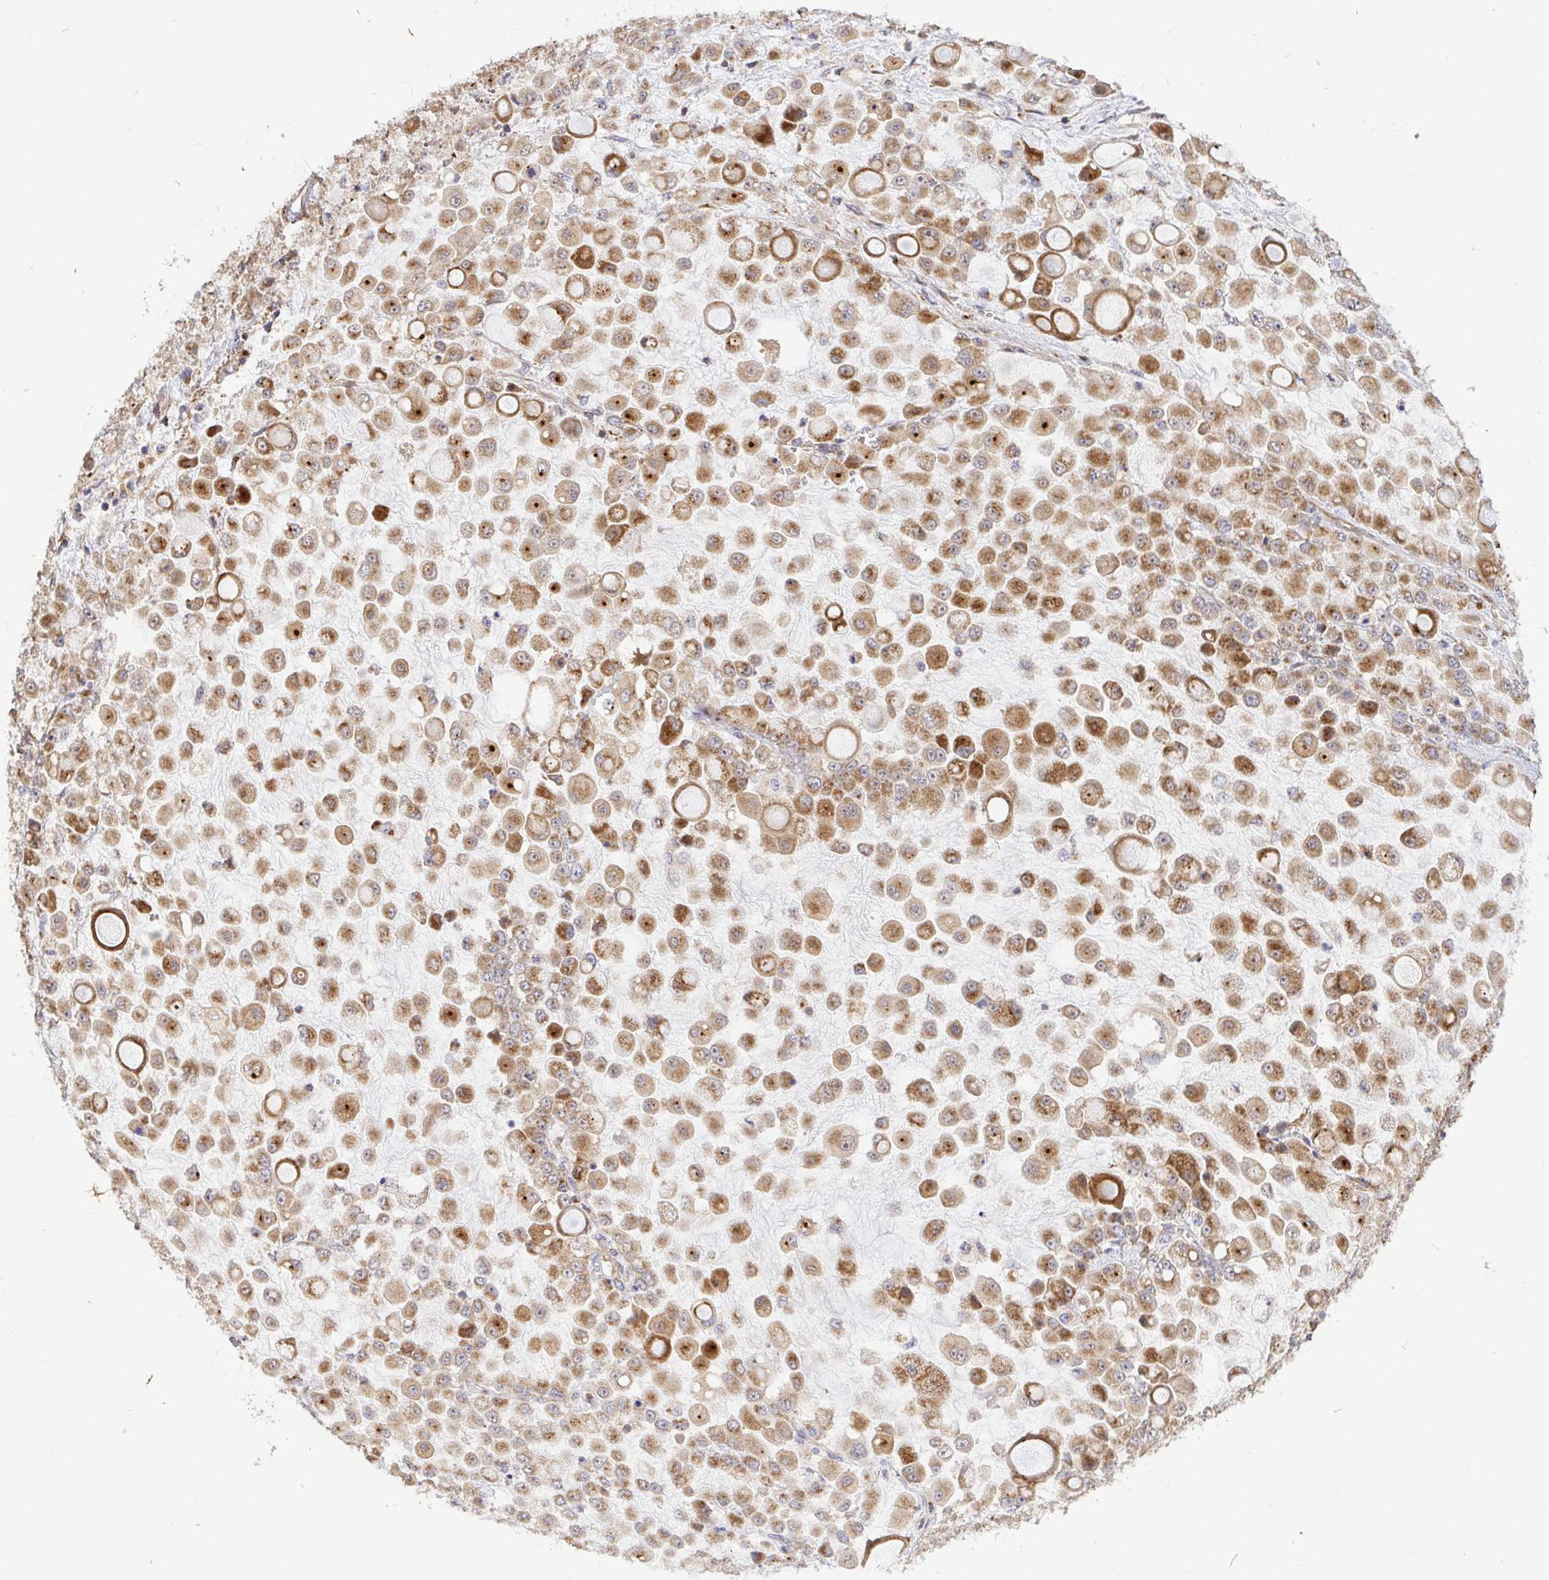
{"staining": {"intensity": "moderate", "quantity": ">75%", "location": "cytoplasmic/membranous"}, "tissue": "stomach cancer", "cell_type": "Tumor cells", "image_type": "cancer", "snomed": [{"axis": "morphology", "description": "Adenocarcinoma, NOS"}, {"axis": "topography", "description": "Stomach"}], "caption": "The histopathology image shows a brown stain indicating the presence of a protein in the cytoplasmic/membranous of tumor cells in adenocarcinoma (stomach).", "gene": "TM9SF4", "patient": {"sex": "female", "age": 76}}